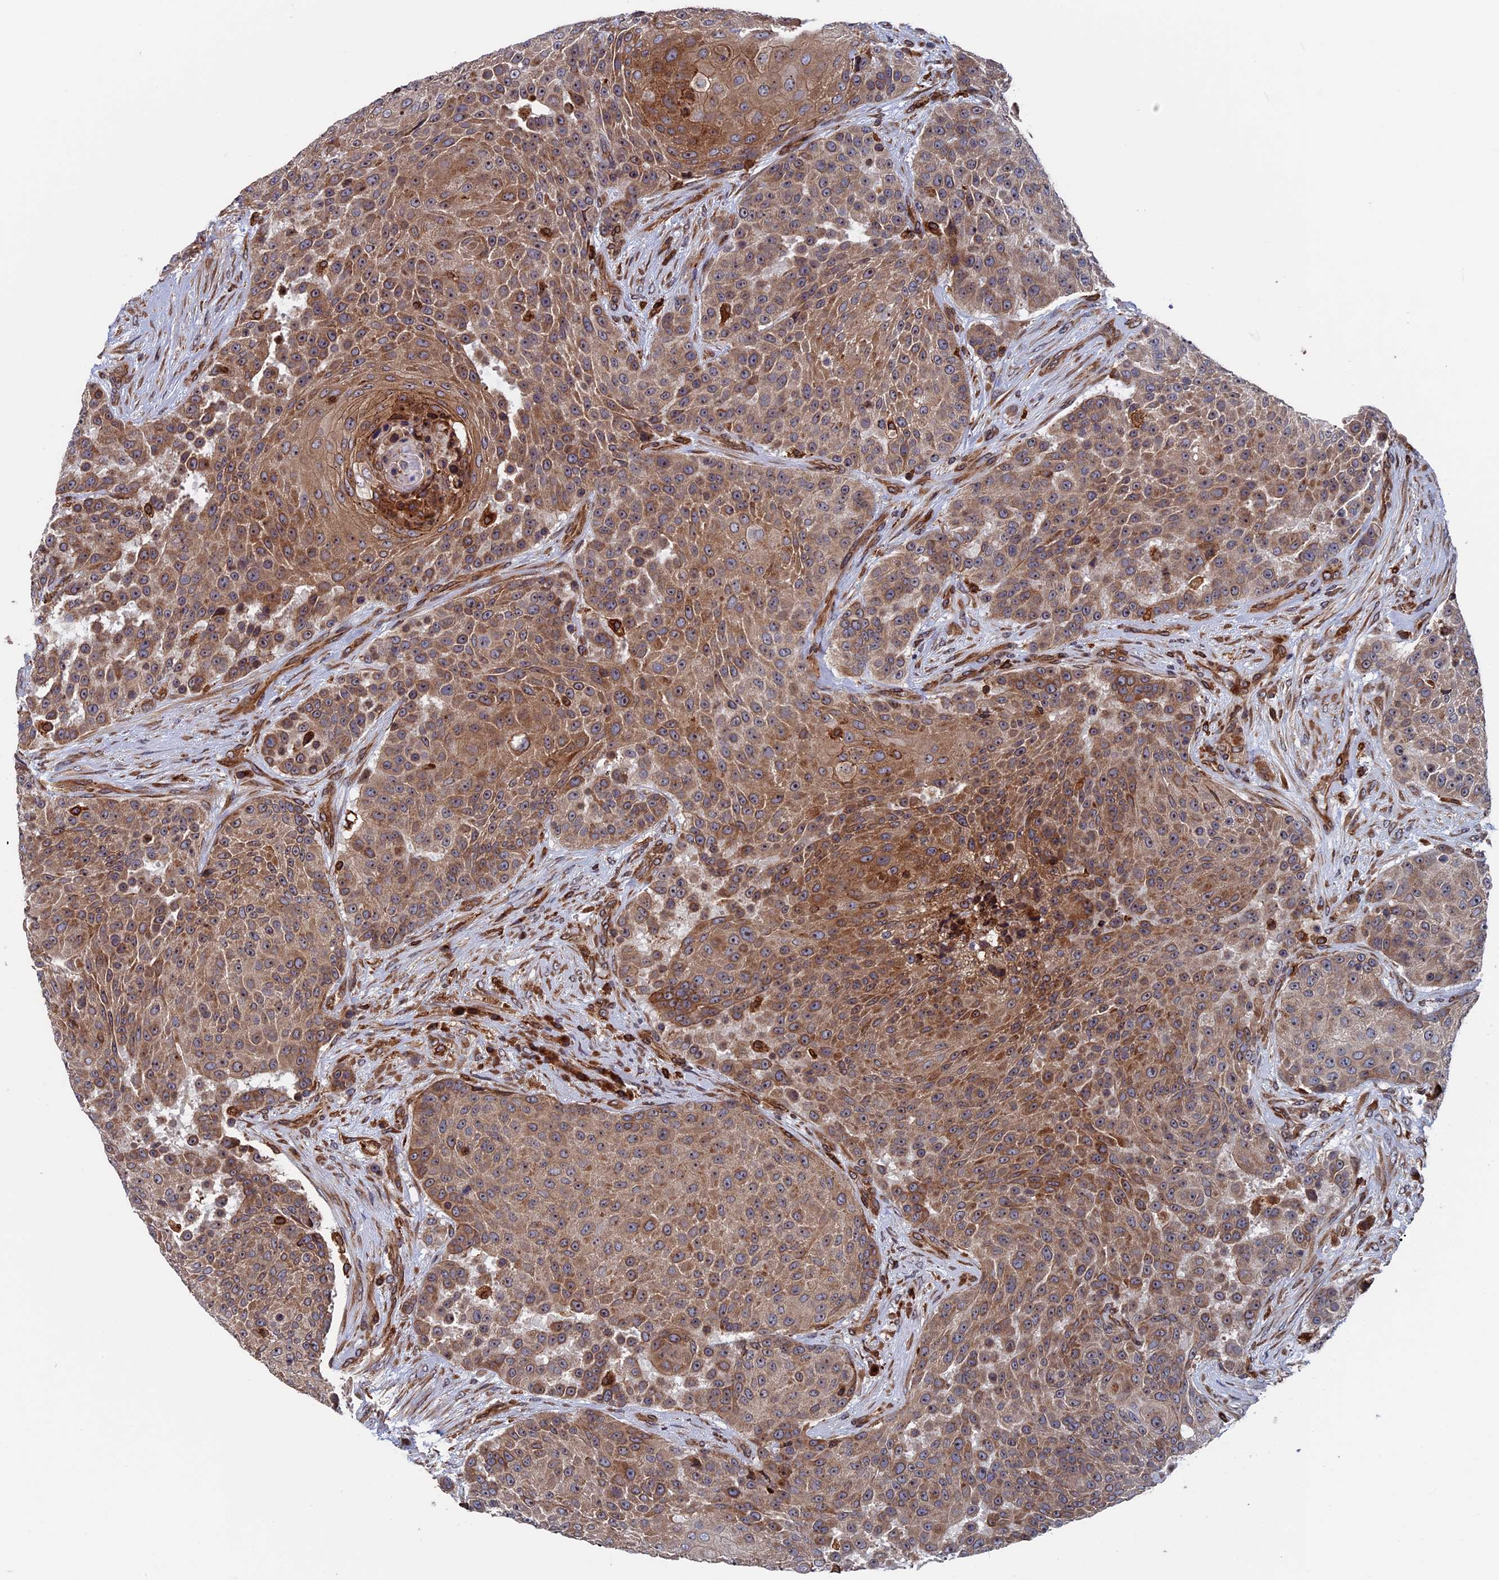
{"staining": {"intensity": "moderate", "quantity": ">75%", "location": "cytoplasmic/membranous"}, "tissue": "urothelial cancer", "cell_type": "Tumor cells", "image_type": "cancer", "snomed": [{"axis": "morphology", "description": "Urothelial carcinoma, High grade"}, {"axis": "topography", "description": "Urinary bladder"}], "caption": "Protein expression by IHC shows moderate cytoplasmic/membranous positivity in about >75% of tumor cells in urothelial cancer.", "gene": "RPUSD1", "patient": {"sex": "female", "age": 63}}